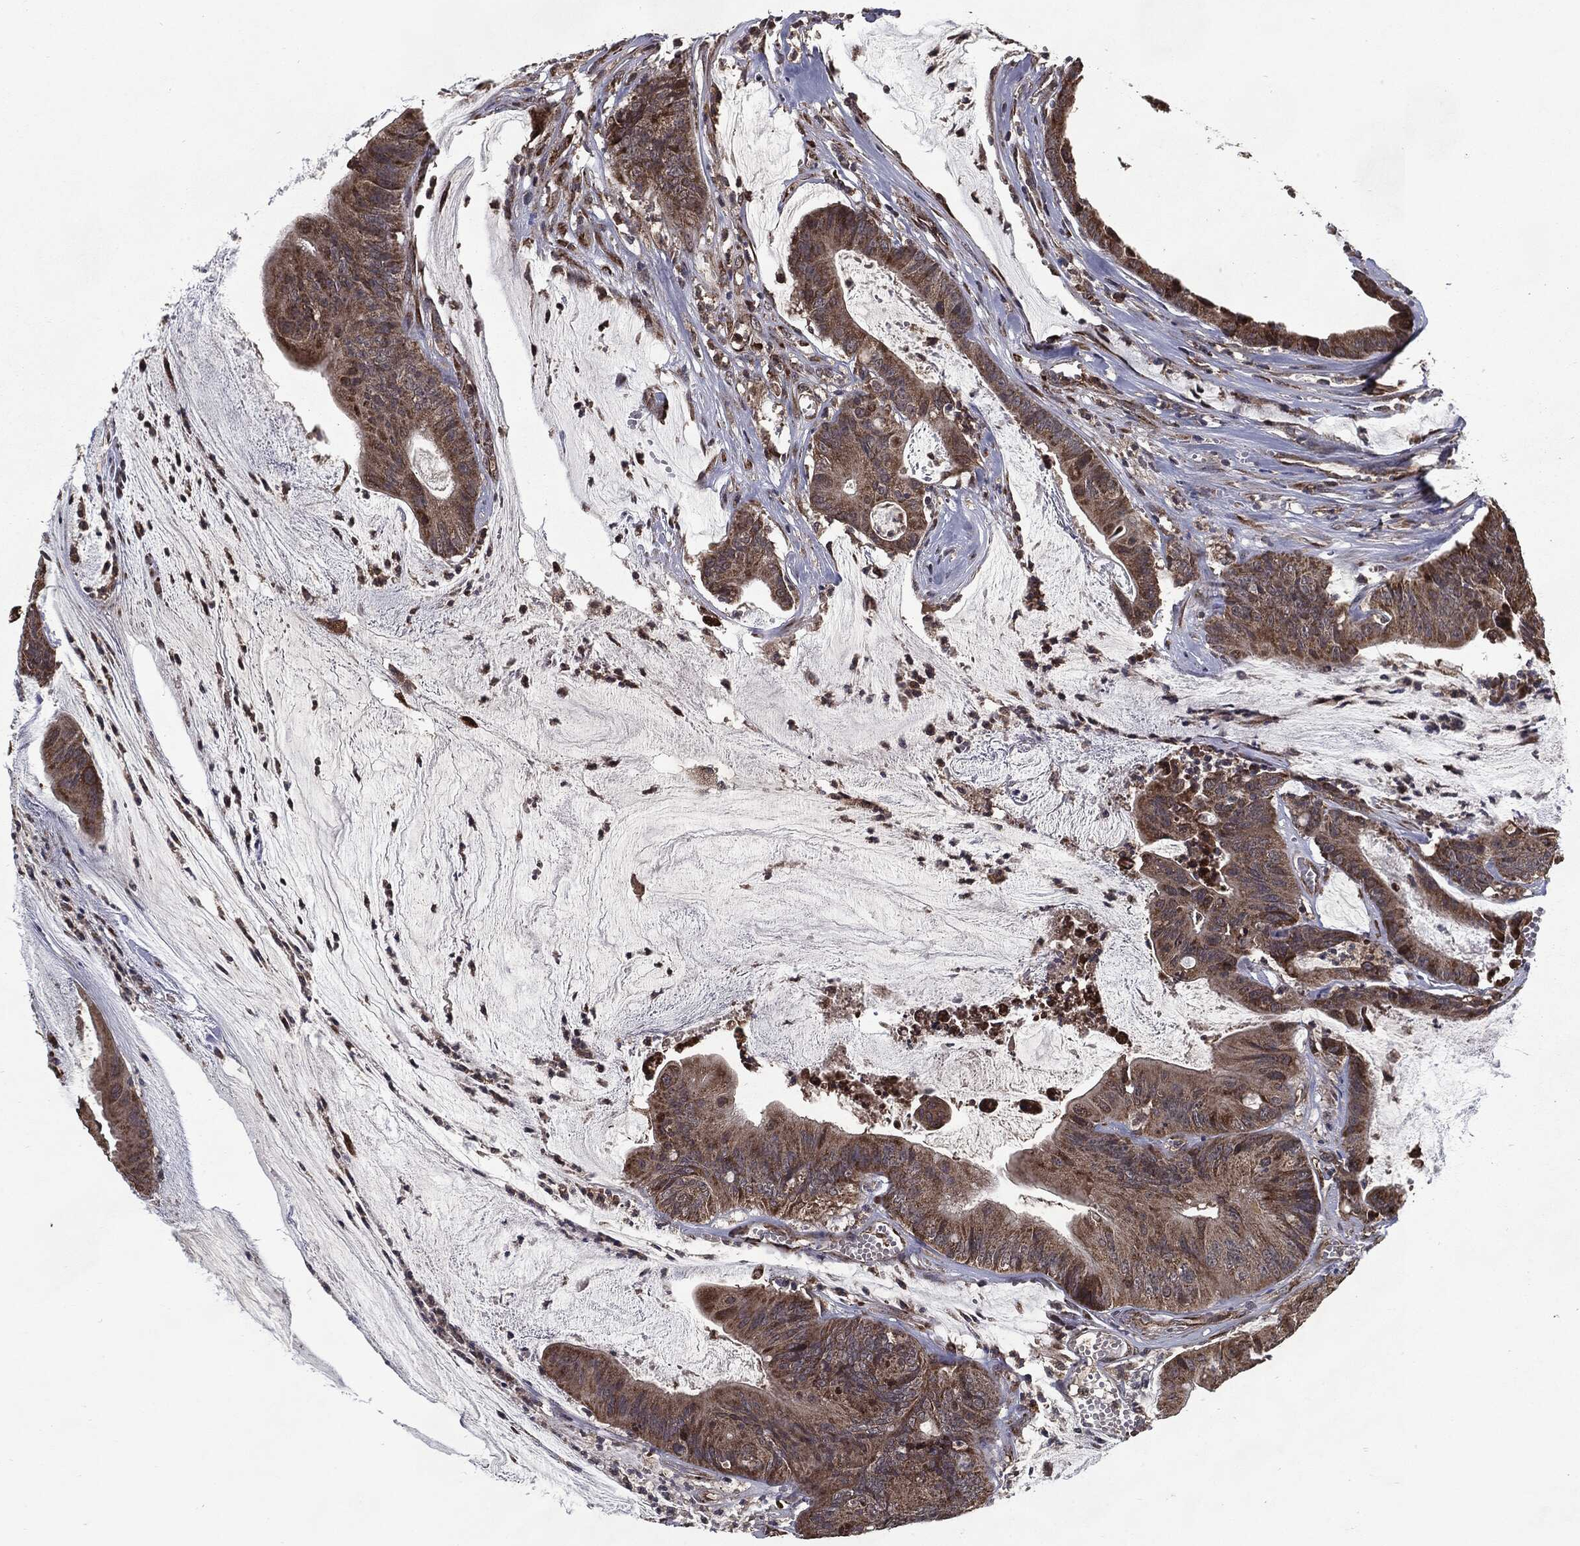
{"staining": {"intensity": "moderate", "quantity": ">75%", "location": "cytoplasmic/membranous"}, "tissue": "colorectal cancer", "cell_type": "Tumor cells", "image_type": "cancer", "snomed": [{"axis": "morphology", "description": "Adenocarcinoma, NOS"}, {"axis": "topography", "description": "Colon"}], "caption": "Moderate cytoplasmic/membranous staining is identified in approximately >75% of tumor cells in colorectal cancer (adenocarcinoma). (DAB IHC, brown staining for protein, blue staining for nuclei).", "gene": "HDAC5", "patient": {"sex": "female", "age": 69}}